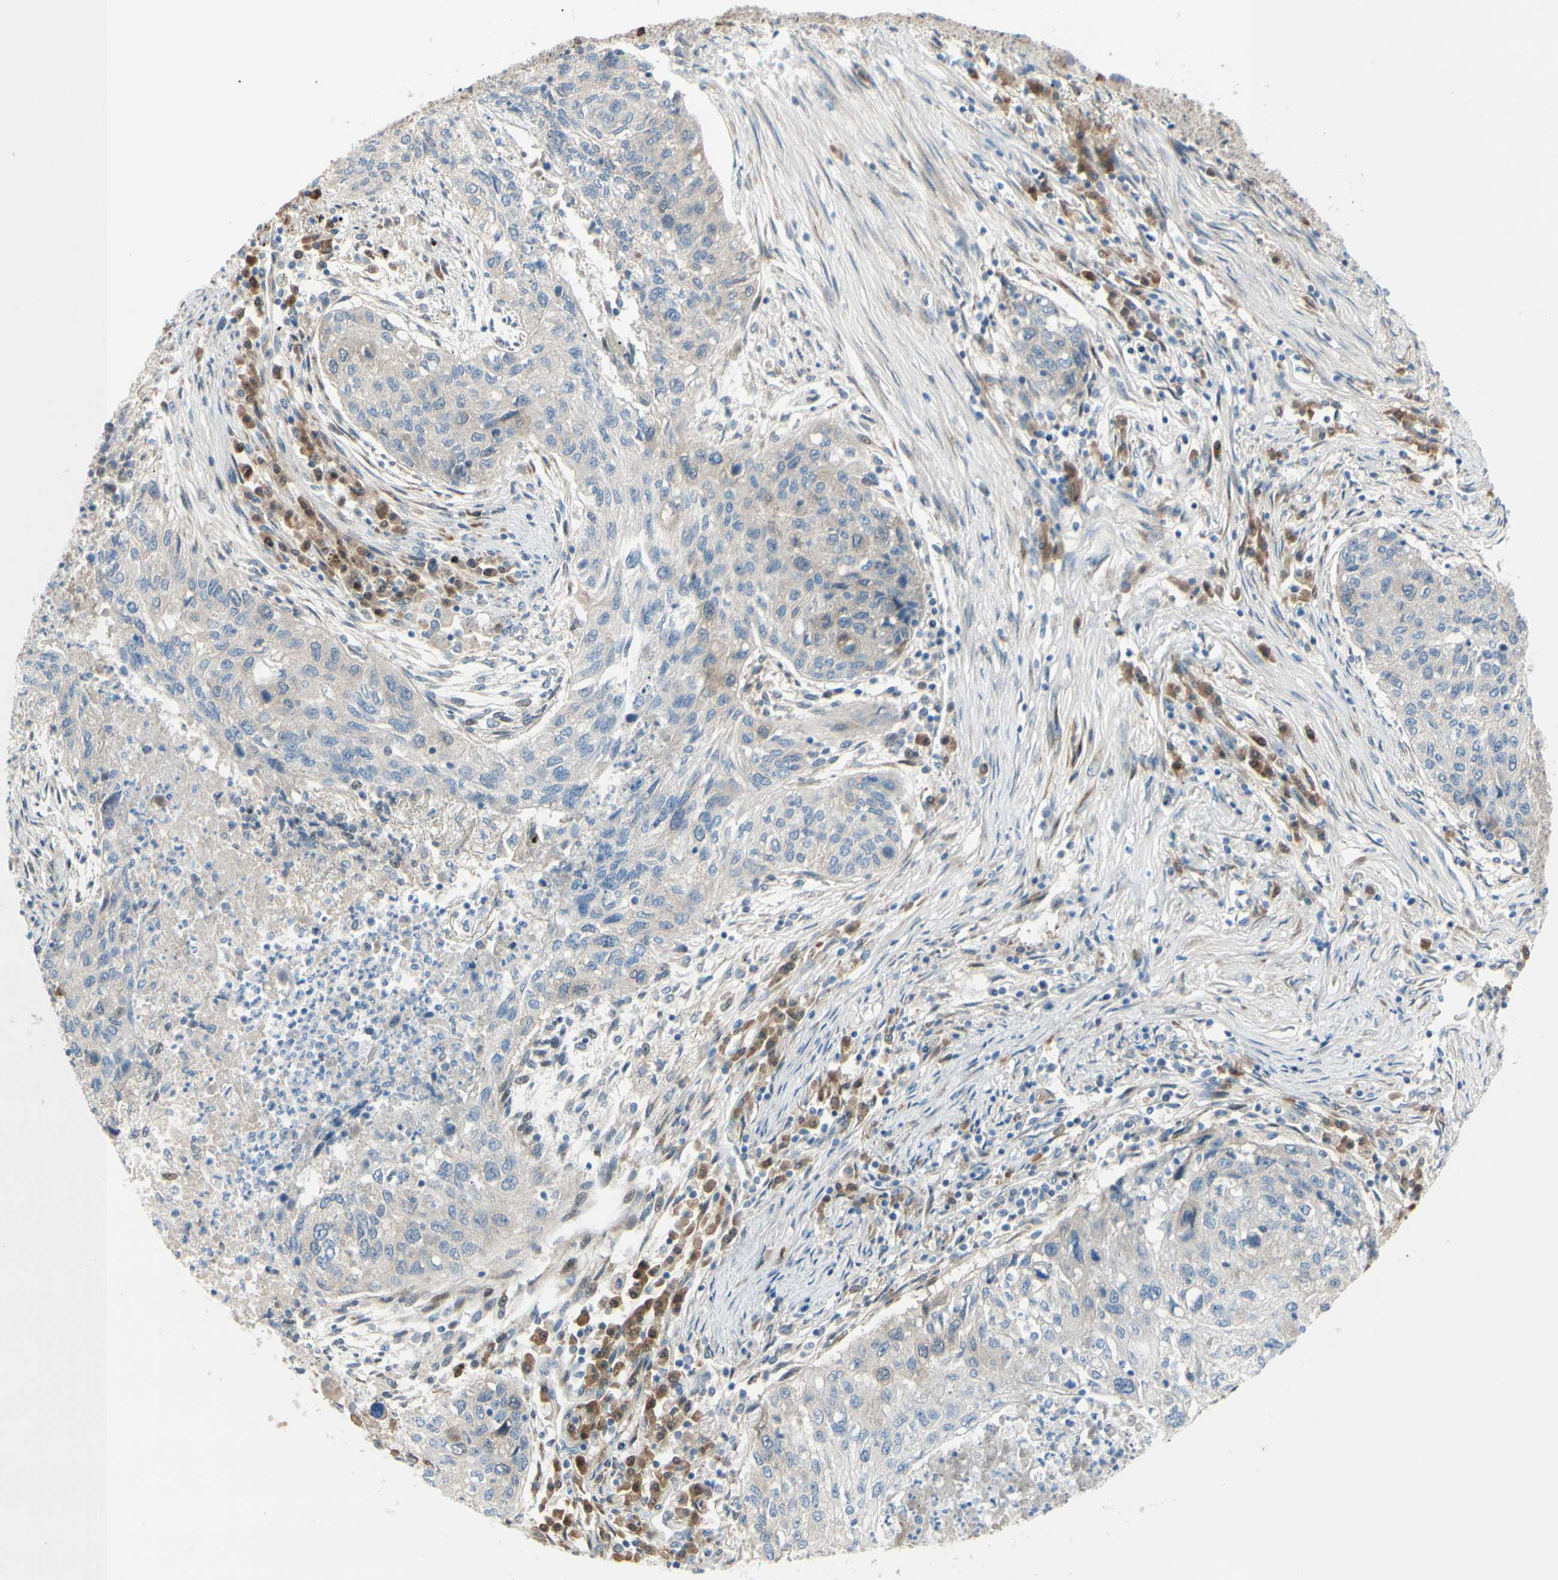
{"staining": {"intensity": "negative", "quantity": "none", "location": "none"}, "tissue": "lung cancer", "cell_type": "Tumor cells", "image_type": "cancer", "snomed": [{"axis": "morphology", "description": "Squamous cell carcinoma, NOS"}, {"axis": "topography", "description": "Lung"}], "caption": "IHC histopathology image of neoplastic tissue: human lung cancer (squamous cell carcinoma) stained with DAB displays no significant protein staining in tumor cells.", "gene": "PTTG1", "patient": {"sex": "female", "age": 63}}